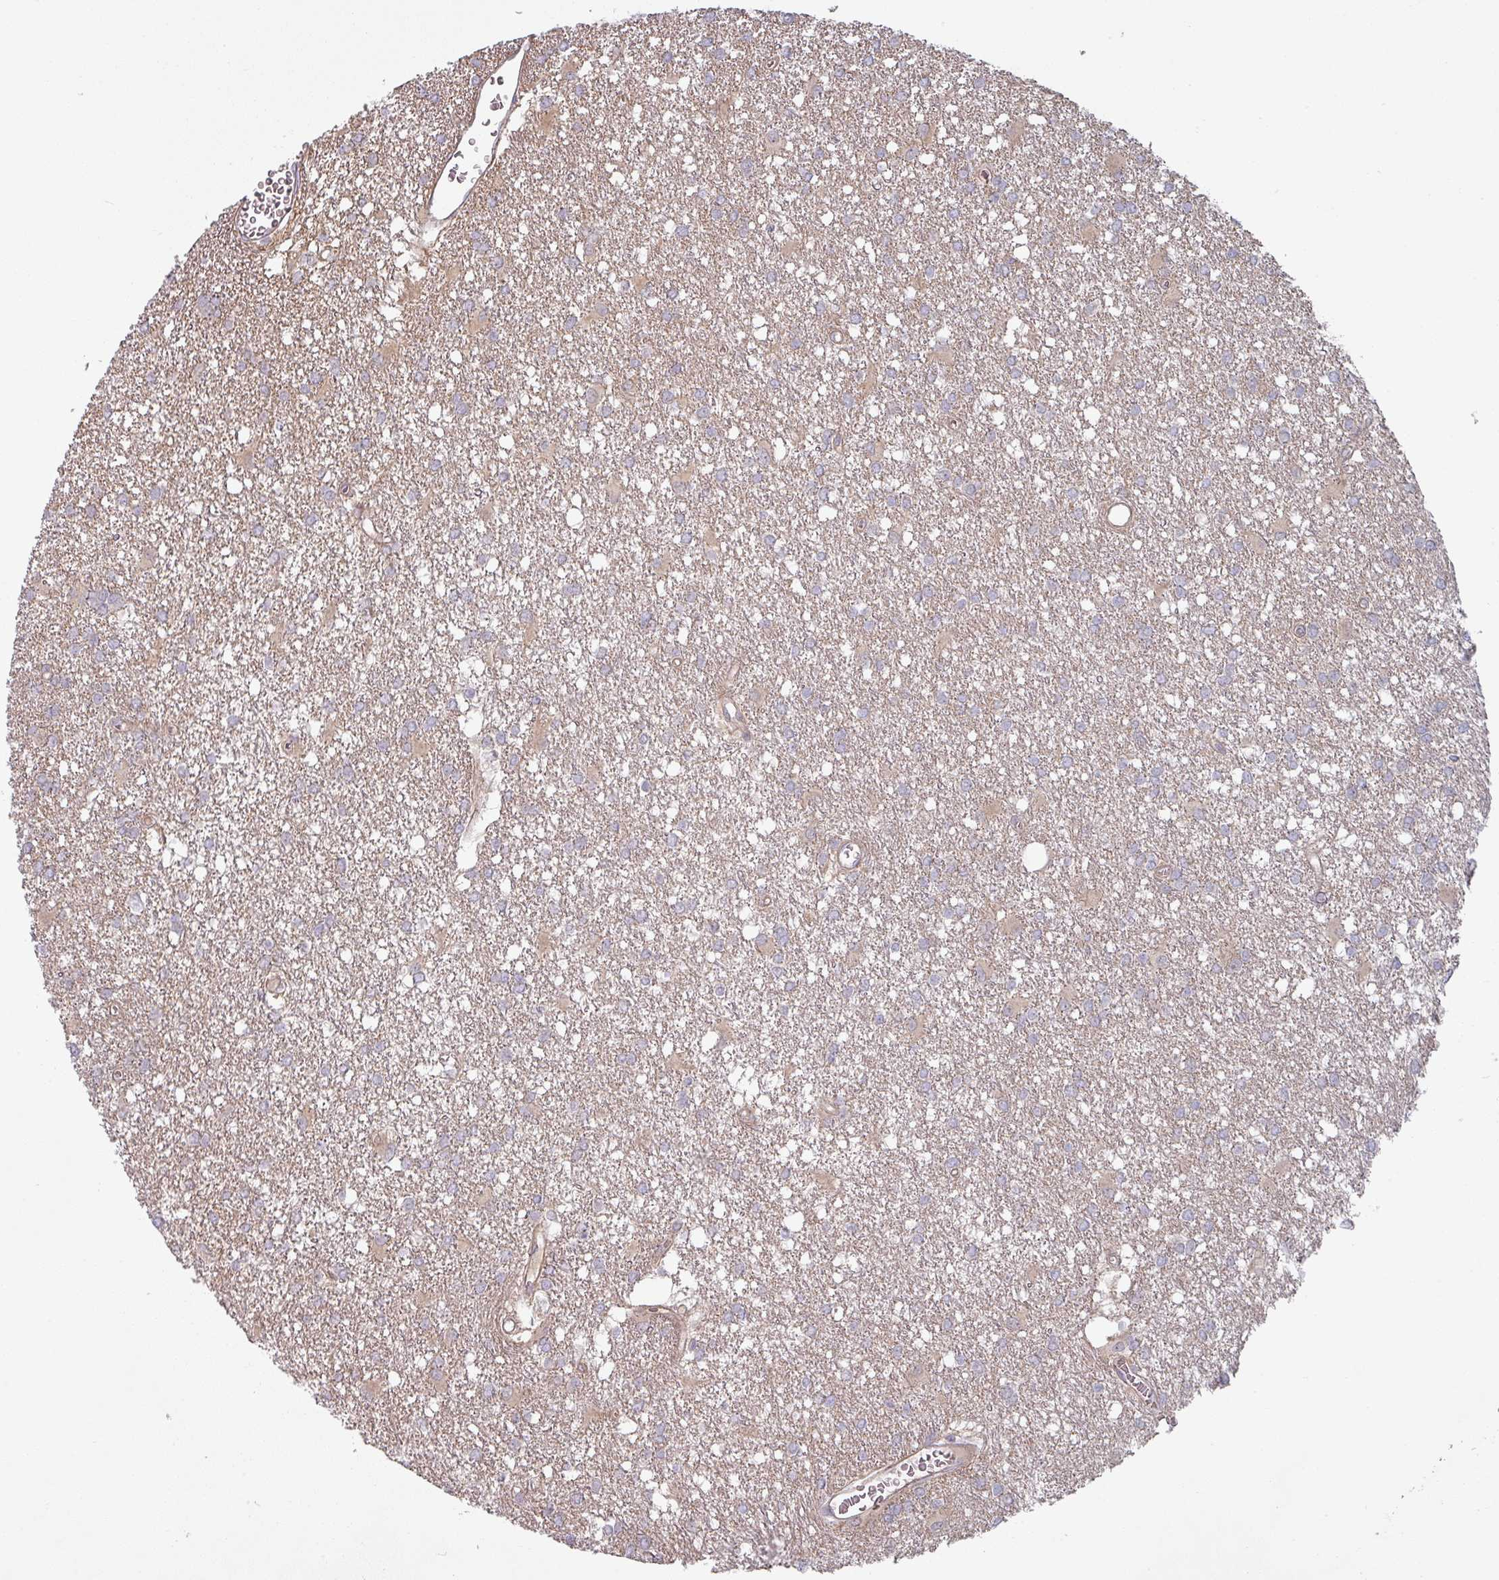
{"staining": {"intensity": "weak", "quantity": "<25%", "location": "cytoplasmic/membranous"}, "tissue": "glioma", "cell_type": "Tumor cells", "image_type": "cancer", "snomed": [{"axis": "morphology", "description": "Glioma, malignant, High grade"}, {"axis": "topography", "description": "Brain"}], "caption": "Human high-grade glioma (malignant) stained for a protein using IHC exhibits no expression in tumor cells.", "gene": "PLEKHJ1", "patient": {"sex": "male", "age": 48}}